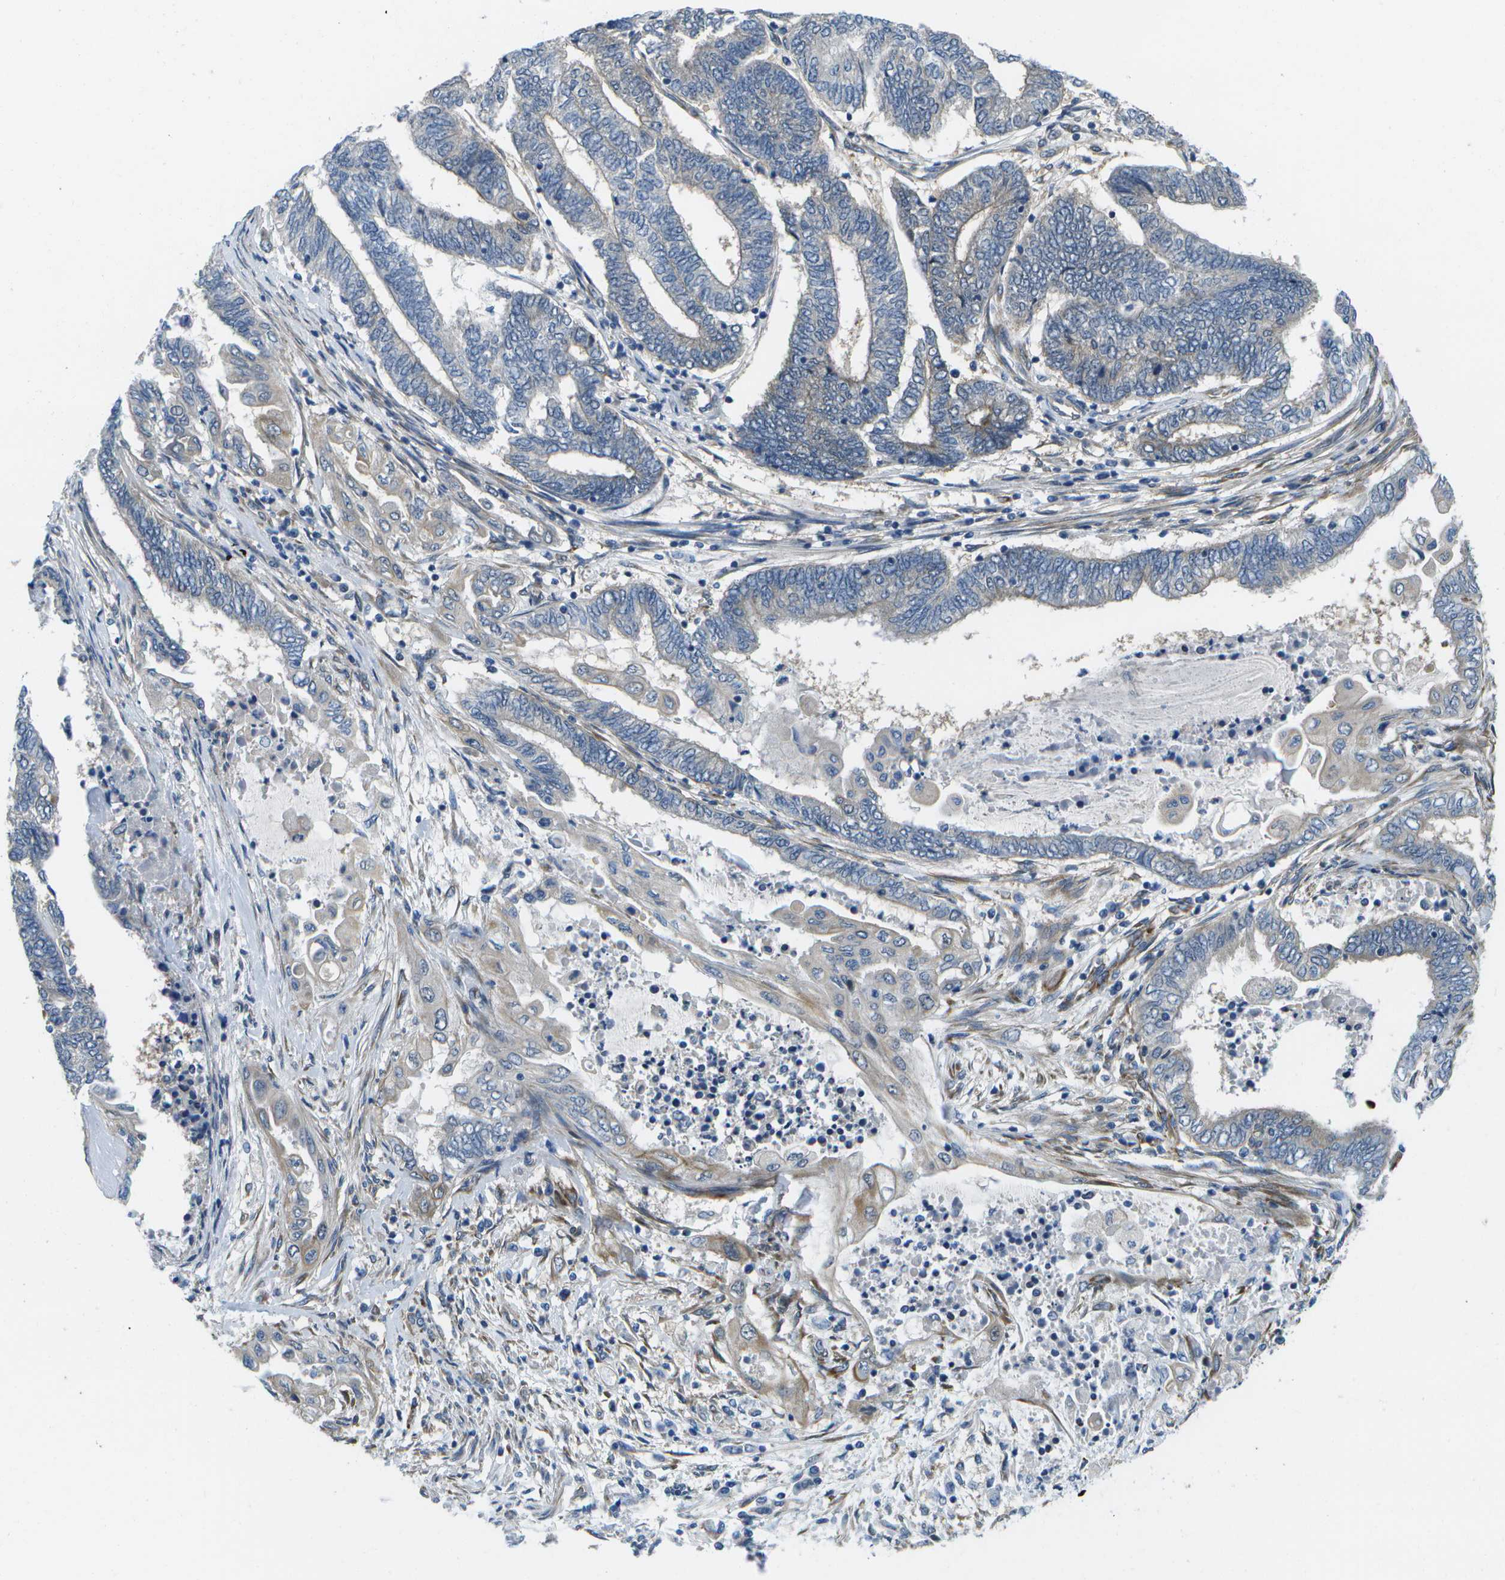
{"staining": {"intensity": "negative", "quantity": "none", "location": "none"}, "tissue": "endometrial cancer", "cell_type": "Tumor cells", "image_type": "cancer", "snomed": [{"axis": "morphology", "description": "Adenocarcinoma, NOS"}, {"axis": "topography", "description": "Uterus"}, {"axis": "topography", "description": "Endometrium"}], "caption": "High magnification brightfield microscopy of endometrial cancer (adenocarcinoma) stained with DAB (3,3'-diaminobenzidine) (brown) and counterstained with hematoxylin (blue): tumor cells show no significant positivity. (DAB (3,3'-diaminobenzidine) IHC visualized using brightfield microscopy, high magnification).", "gene": "P3H1", "patient": {"sex": "female", "age": 70}}